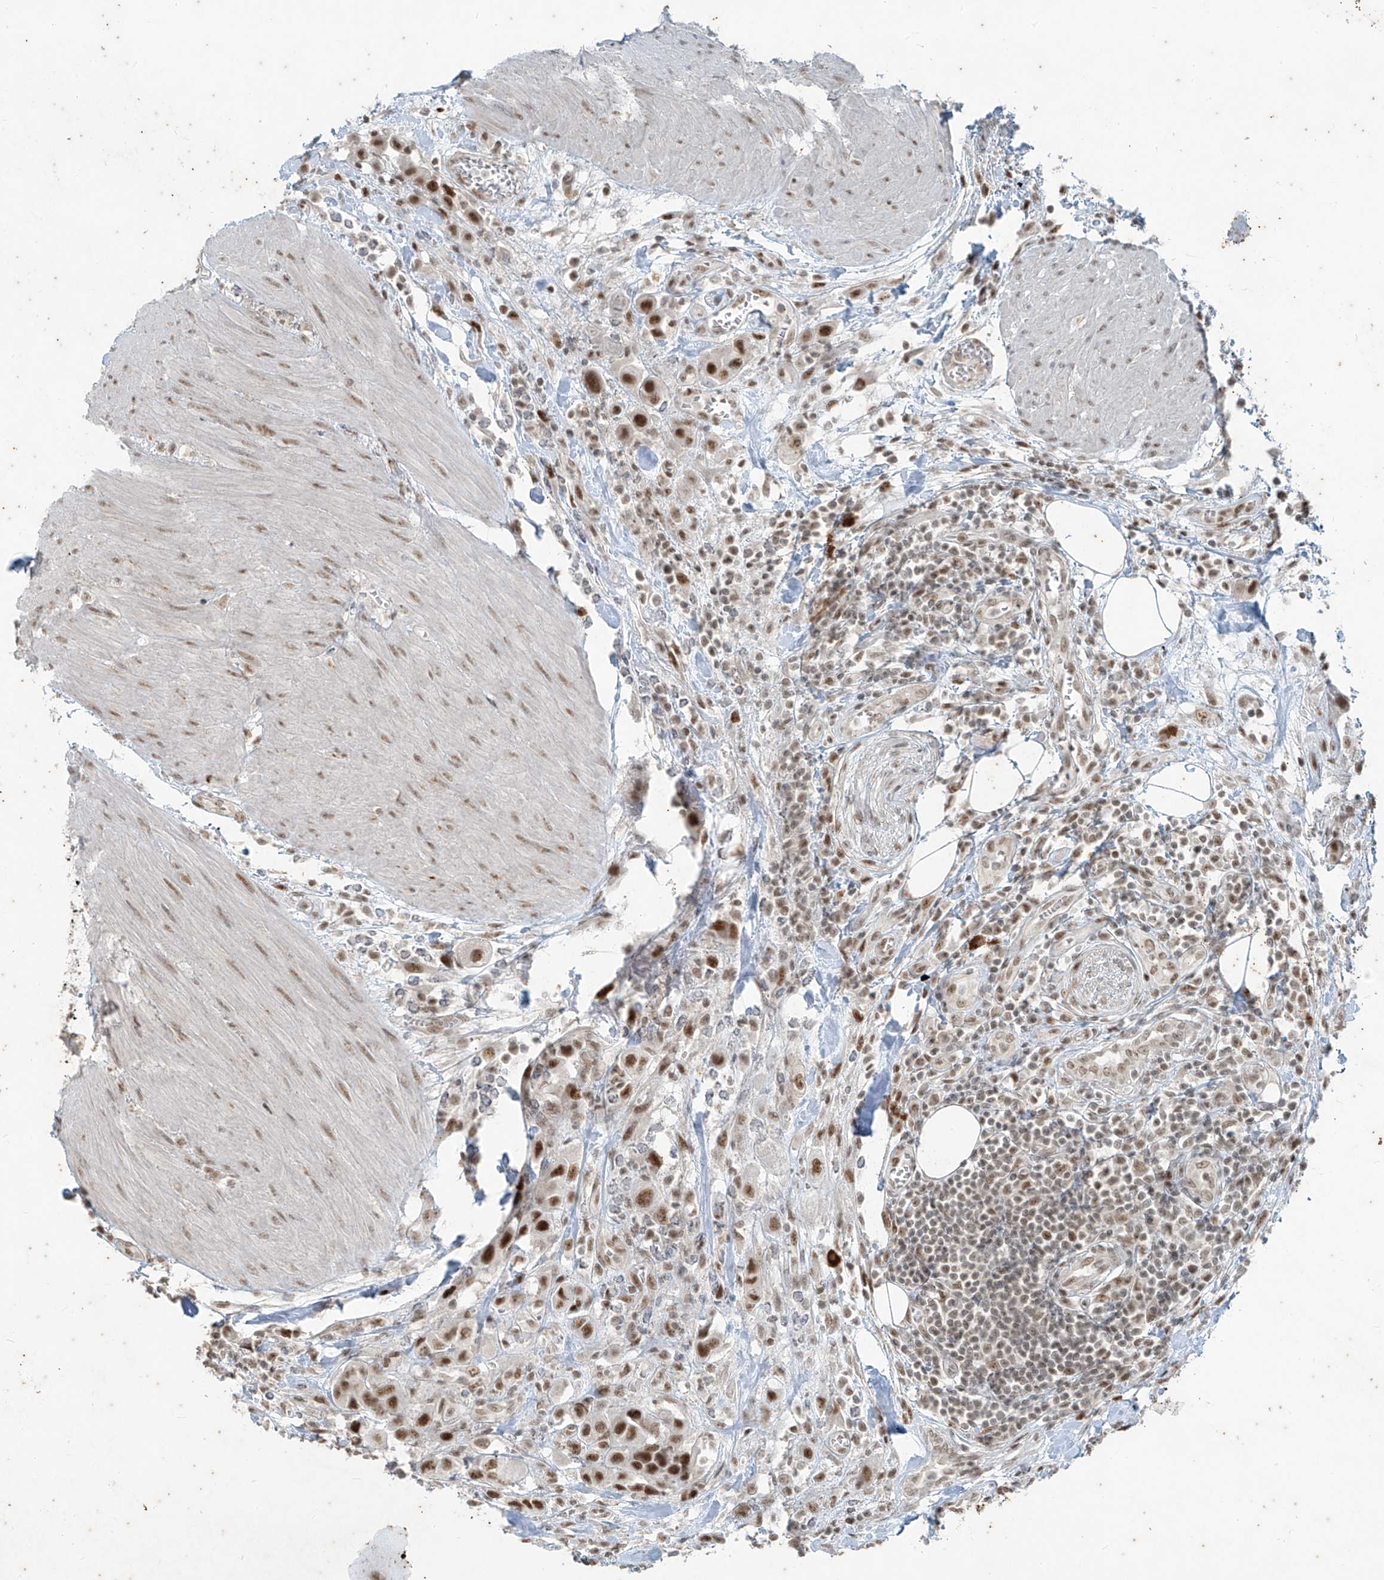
{"staining": {"intensity": "moderate", "quantity": ">75%", "location": "nuclear"}, "tissue": "urothelial cancer", "cell_type": "Tumor cells", "image_type": "cancer", "snomed": [{"axis": "morphology", "description": "Urothelial carcinoma, High grade"}, {"axis": "topography", "description": "Urinary bladder"}], "caption": "This photomicrograph demonstrates urothelial cancer stained with immunohistochemistry (IHC) to label a protein in brown. The nuclear of tumor cells show moderate positivity for the protein. Nuclei are counter-stained blue.", "gene": "ZNF354B", "patient": {"sex": "male", "age": 50}}